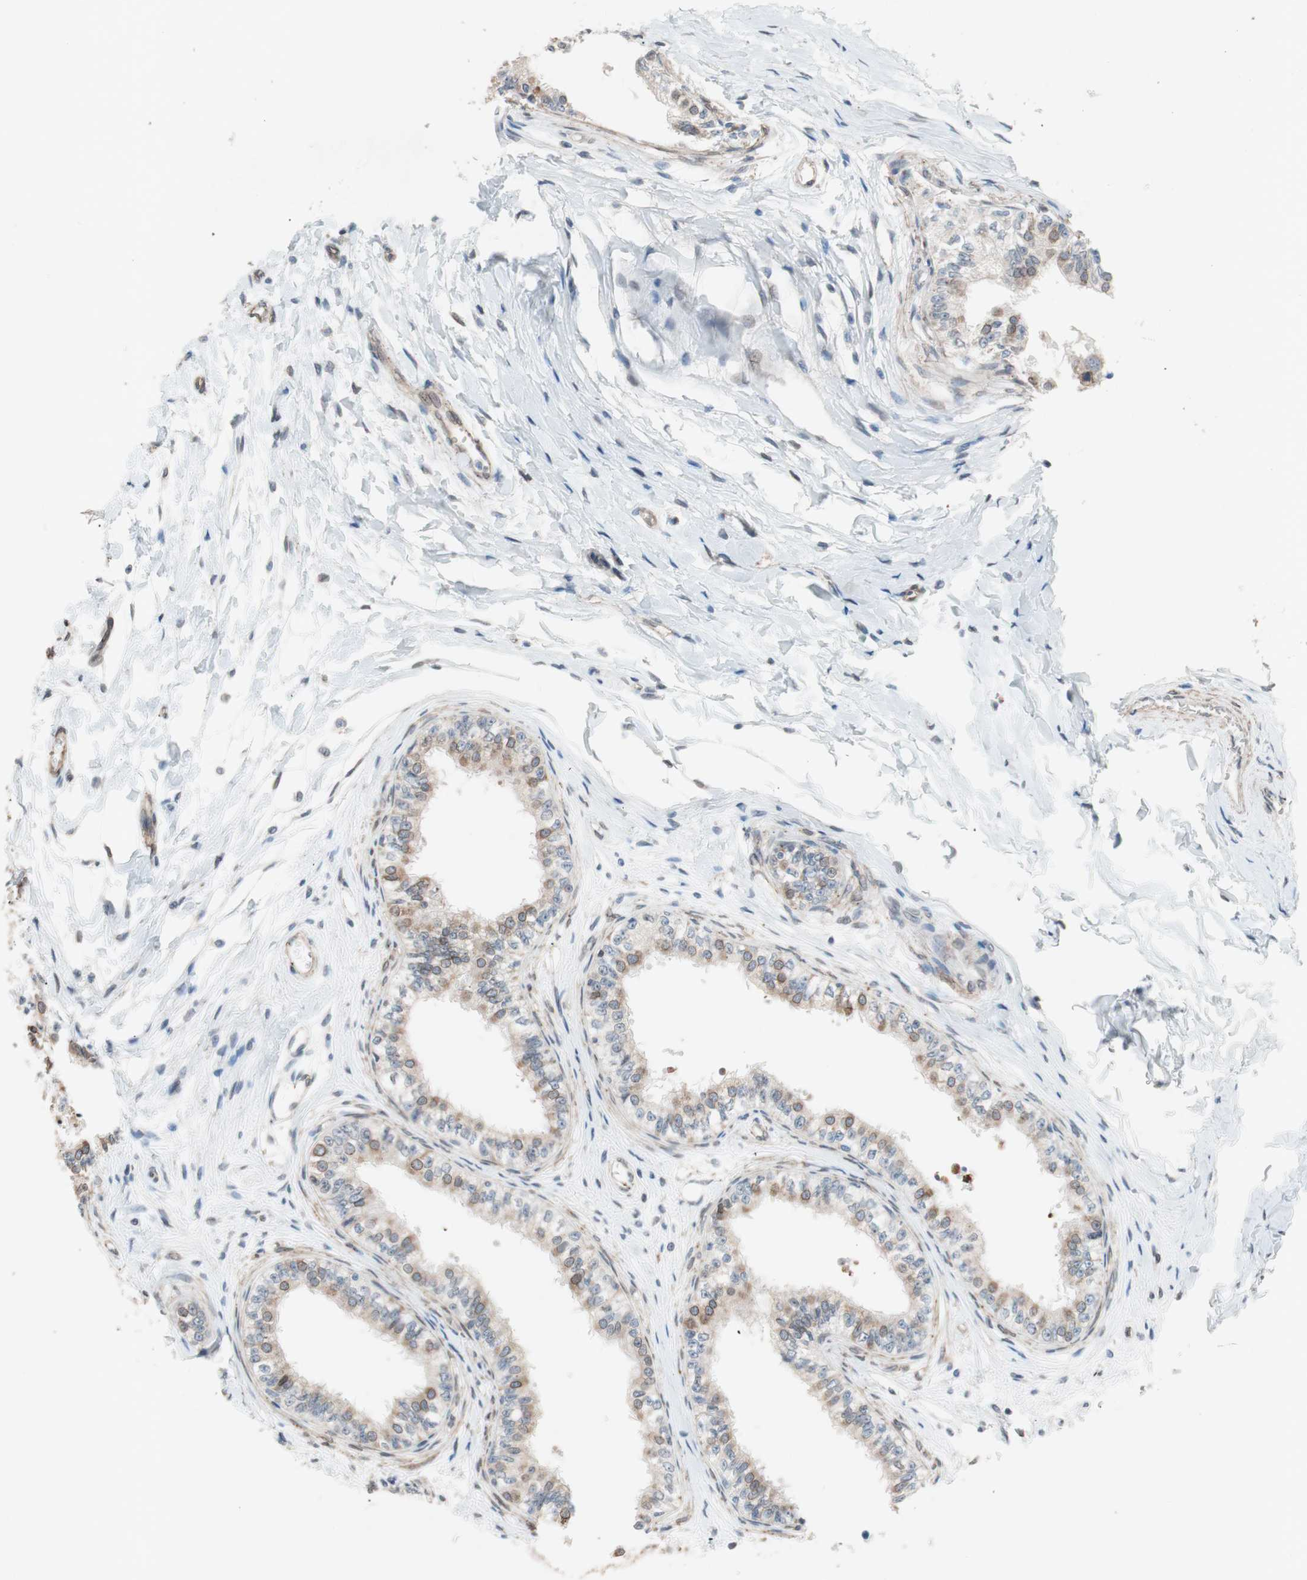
{"staining": {"intensity": "moderate", "quantity": "25%-75%", "location": "cytoplasmic/membranous,nuclear"}, "tissue": "epididymis", "cell_type": "Glandular cells", "image_type": "normal", "snomed": [{"axis": "morphology", "description": "Normal tissue, NOS"}, {"axis": "morphology", "description": "Adenocarcinoma, metastatic, NOS"}, {"axis": "topography", "description": "Testis"}, {"axis": "topography", "description": "Epididymis"}], "caption": "Protein staining shows moderate cytoplasmic/membranous,nuclear positivity in approximately 25%-75% of glandular cells in normal epididymis.", "gene": "ARNT2", "patient": {"sex": "male", "age": 26}}